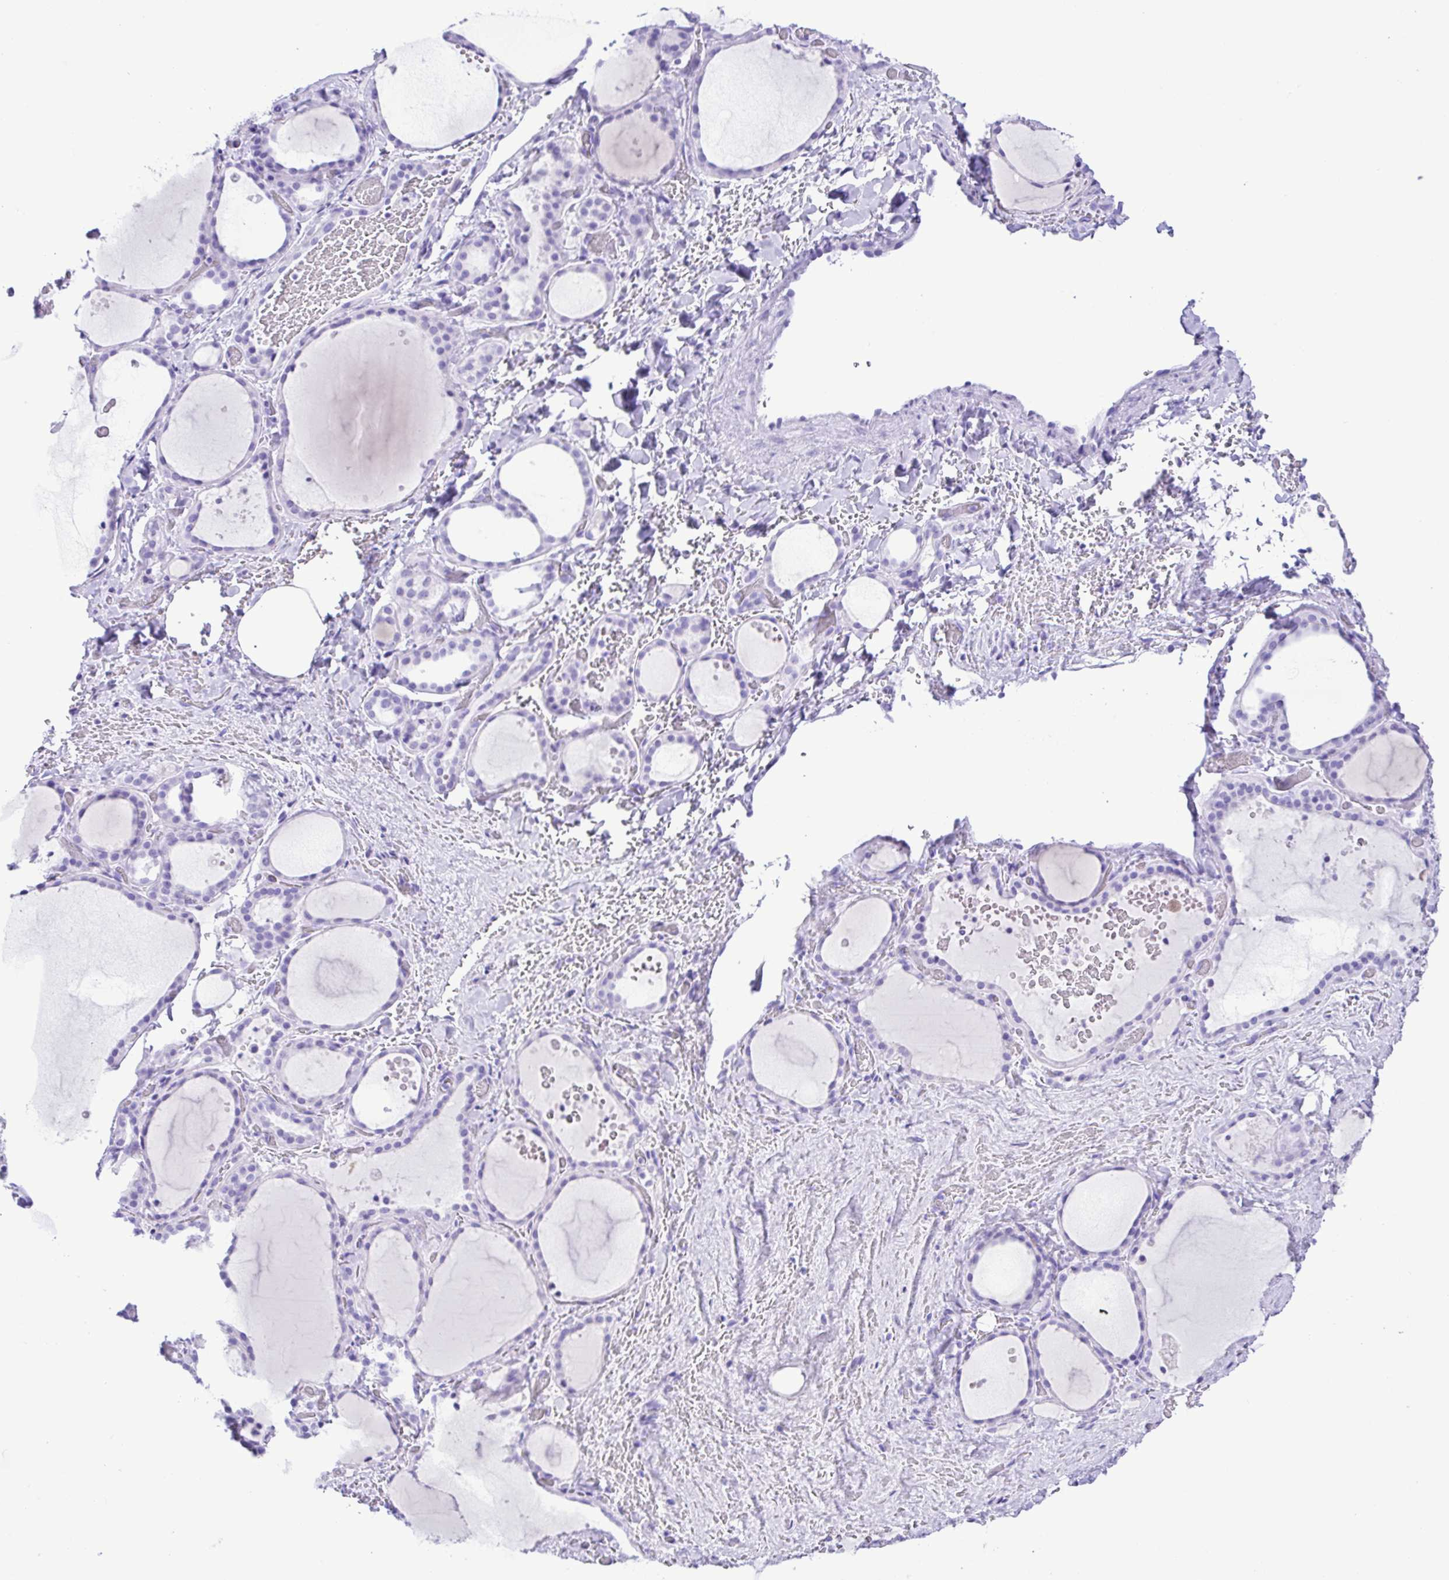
{"staining": {"intensity": "negative", "quantity": "none", "location": "none"}, "tissue": "thyroid gland", "cell_type": "Glandular cells", "image_type": "normal", "snomed": [{"axis": "morphology", "description": "Normal tissue, NOS"}, {"axis": "topography", "description": "Thyroid gland"}], "caption": "Immunohistochemistry of benign human thyroid gland displays no staining in glandular cells. Nuclei are stained in blue.", "gene": "ERP27", "patient": {"sex": "female", "age": 36}}